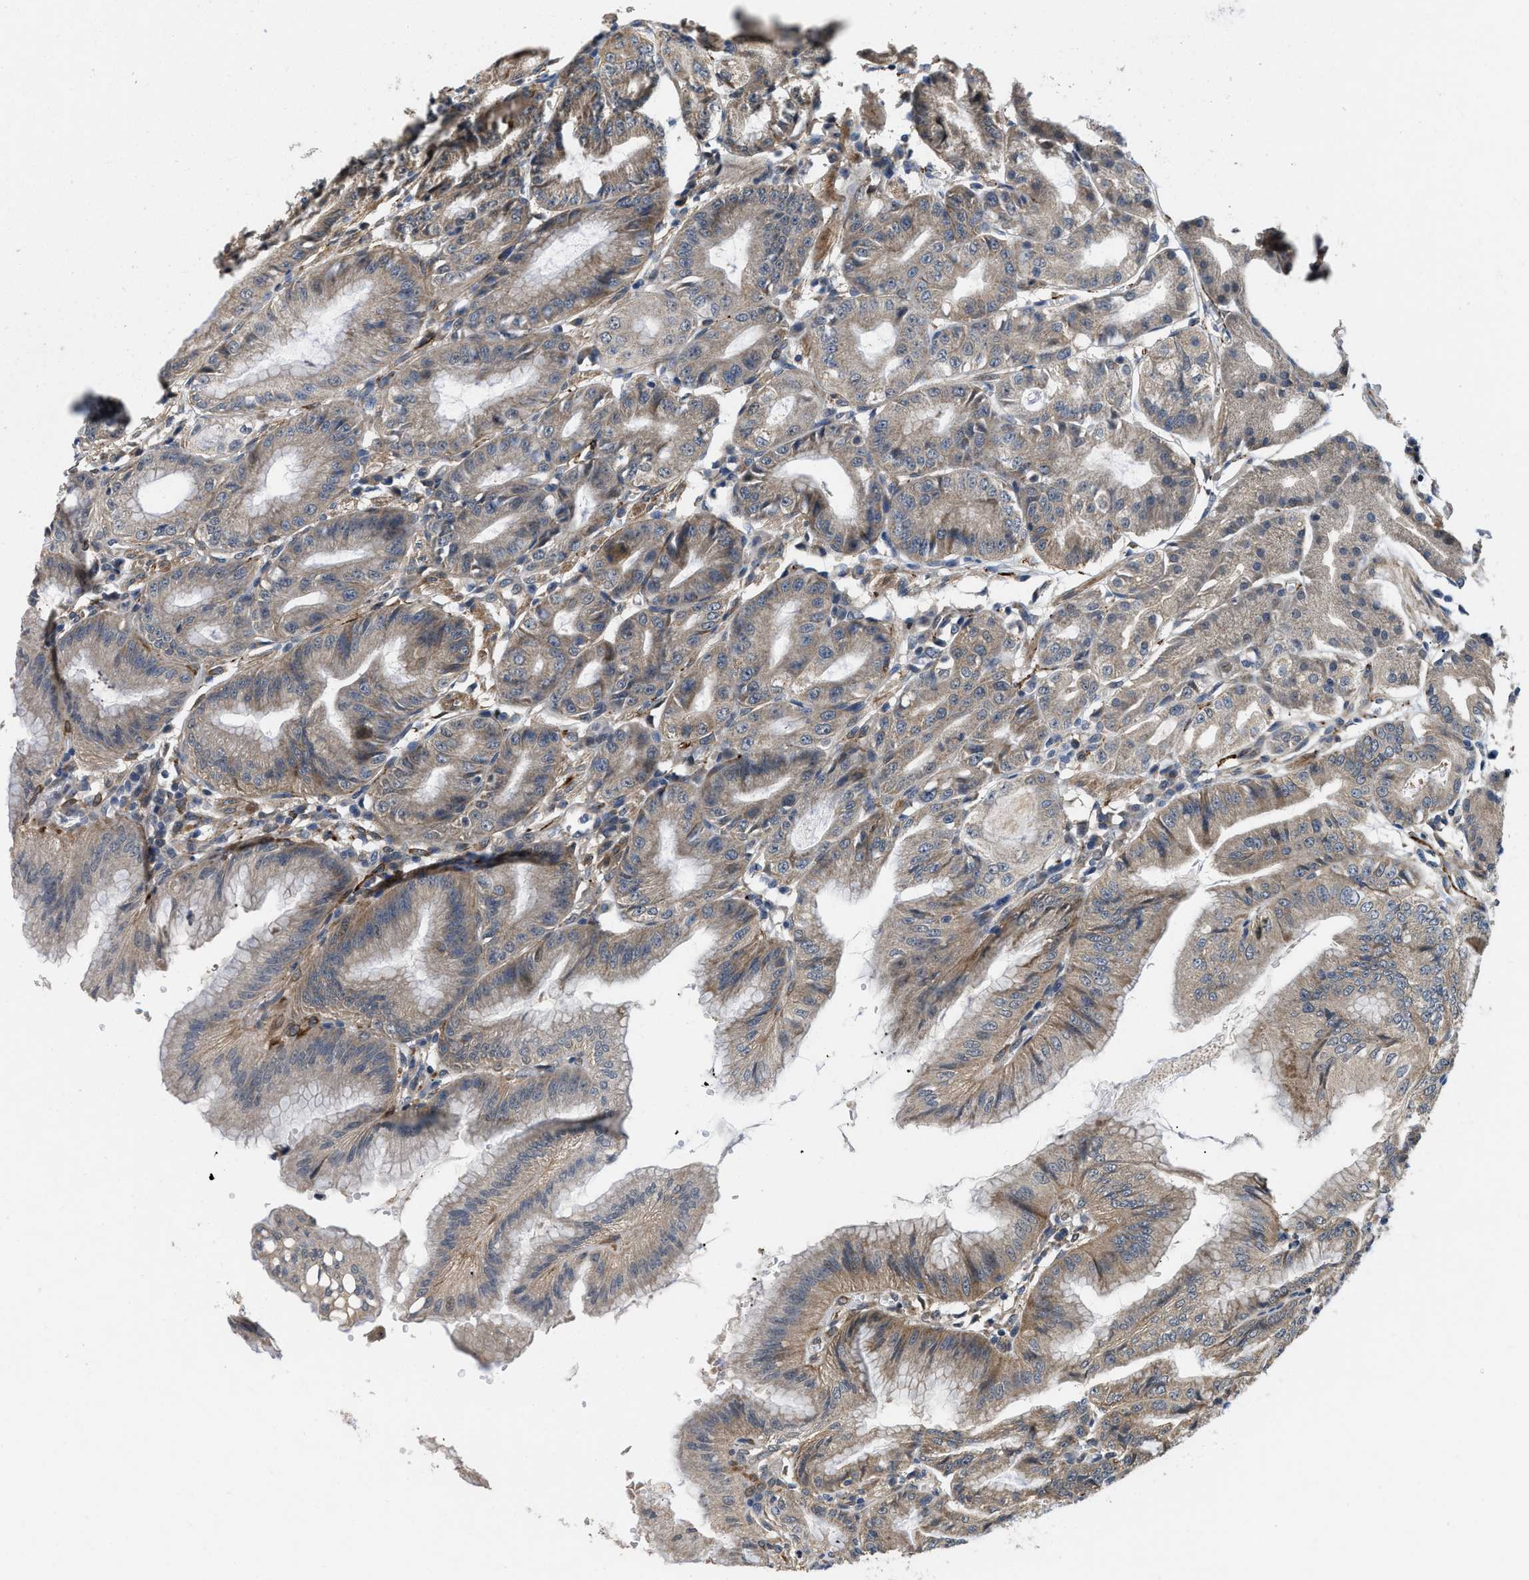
{"staining": {"intensity": "moderate", "quantity": "25%-75%", "location": "cytoplasmic/membranous"}, "tissue": "stomach", "cell_type": "Glandular cells", "image_type": "normal", "snomed": [{"axis": "morphology", "description": "Normal tissue, NOS"}, {"axis": "topography", "description": "Stomach, lower"}], "caption": "IHC (DAB) staining of benign human stomach demonstrates moderate cytoplasmic/membranous protein expression in approximately 25%-75% of glandular cells.", "gene": "ZNF599", "patient": {"sex": "male", "age": 71}}